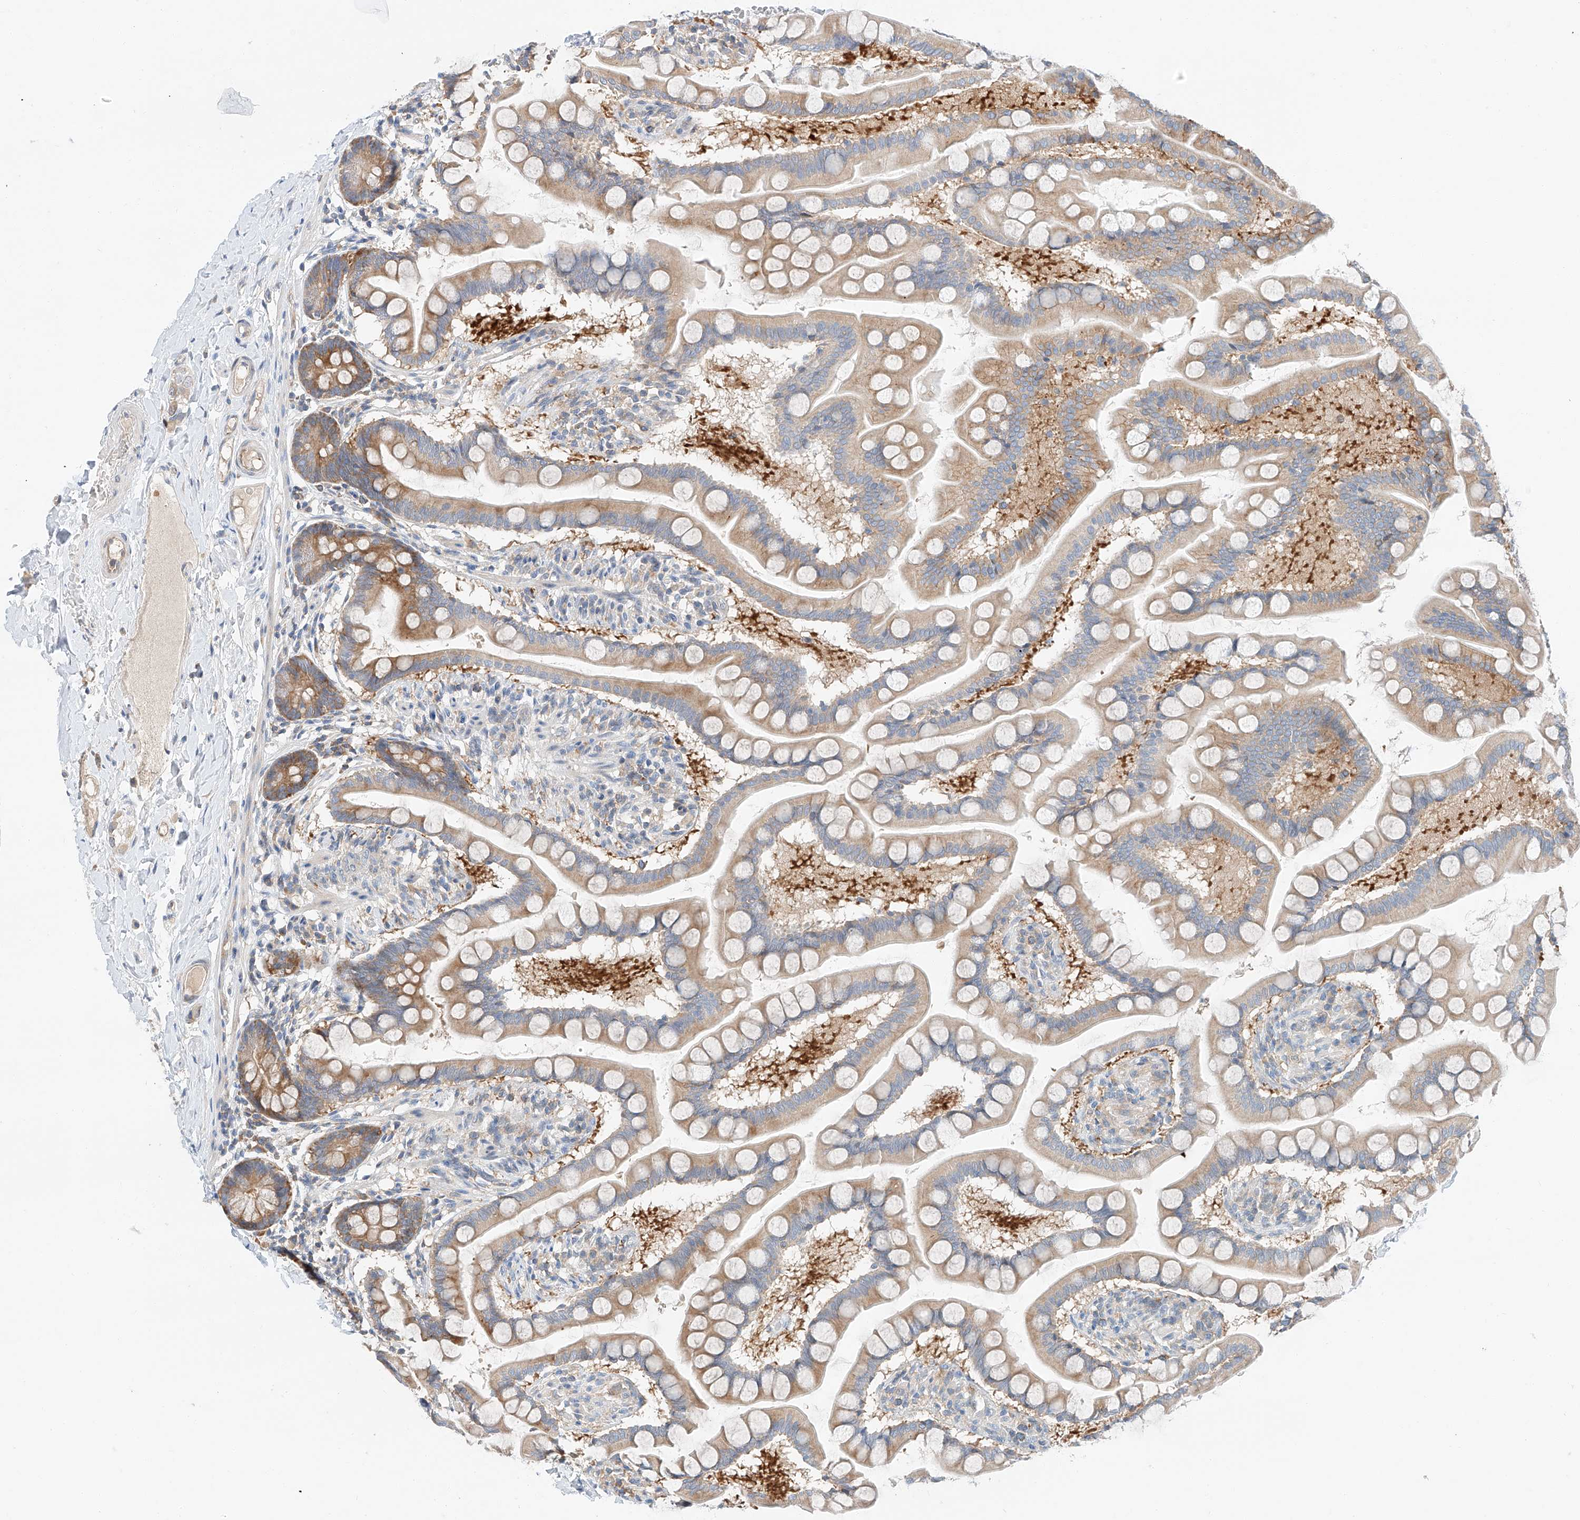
{"staining": {"intensity": "moderate", "quantity": ">75%", "location": "cytoplasmic/membranous"}, "tissue": "small intestine", "cell_type": "Glandular cells", "image_type": "normal", "snomed": [{"axis": "morphology", "description": "Normal tissue, NOS"}, {"axis": "topography", "description": "Small intestine"}], "caption": "Normal small intestine was stained to show a protein in brown. There is medium levels of moderate cytoplasmic/membranous staining in approximately >75% of glandular cells. (DAB = brown stain, brightfield microscopy at high magnification).", "gene": "RUSC1", "patient": {"sex": "male", "age": 41}}